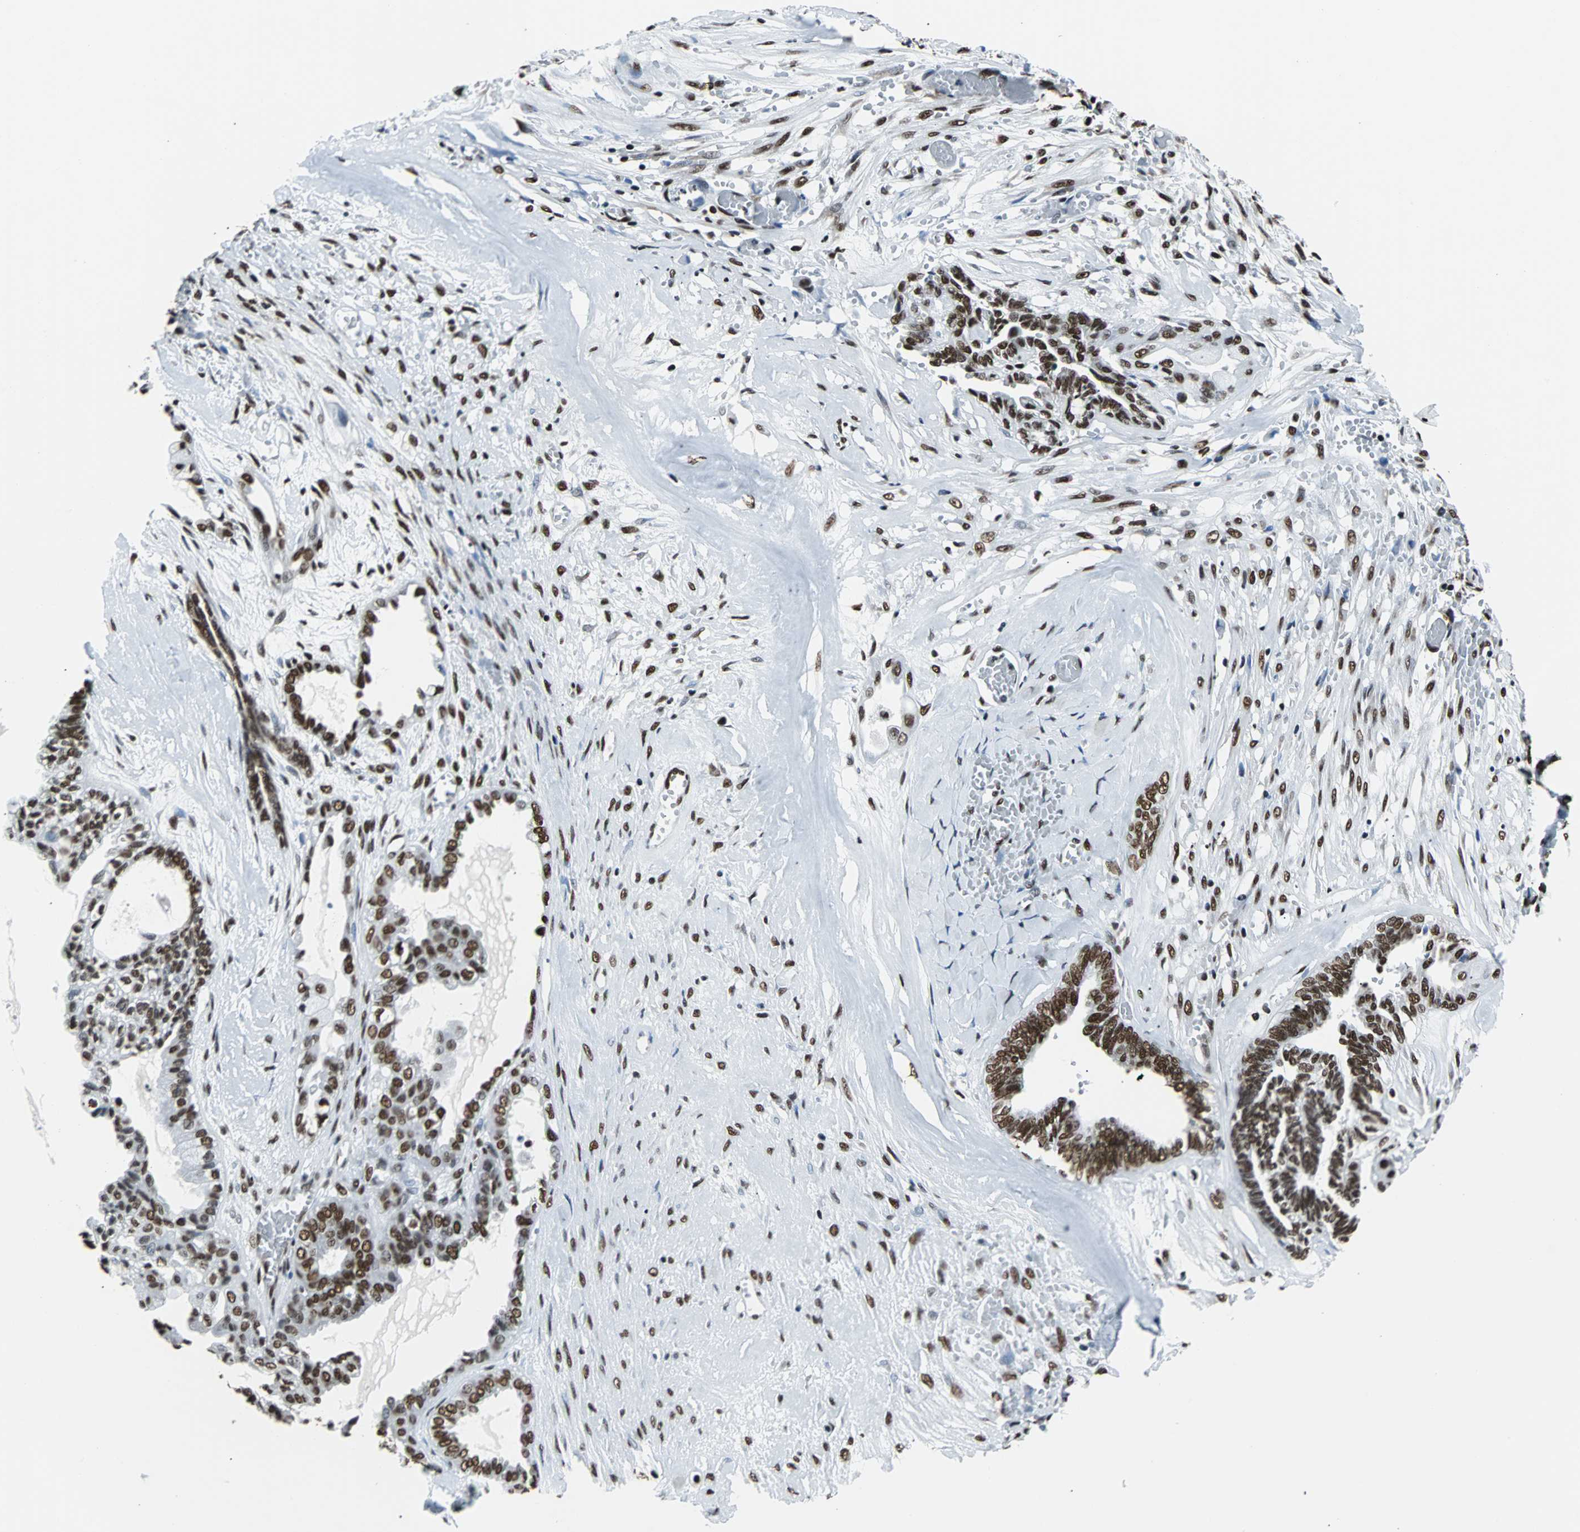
{"staining": {"intensity": "strong", "quantity": ">75%", "location": "nuclear"}, "tissue": "ovarian cancer", "cell_type": "Tumor cells", "image_type": "cancer", "snomed": [{"axis": "morphology", "description": "Carcinoma, NOS"}, {"axis": "morphology", "description": "Carcinoma, endometroid"}, {"axis": "topography", "description": "Ovary"}], "caption": "Strong nuclear protein staining is appreciated in approximately >75% of tumor cells in endometroid carcinoma (ovarian). (DAB IHC, brown staining for protein, blue staining for nuclei).", "gene": "FUBP1", "patient": {"sex": "female", "age": 50}}